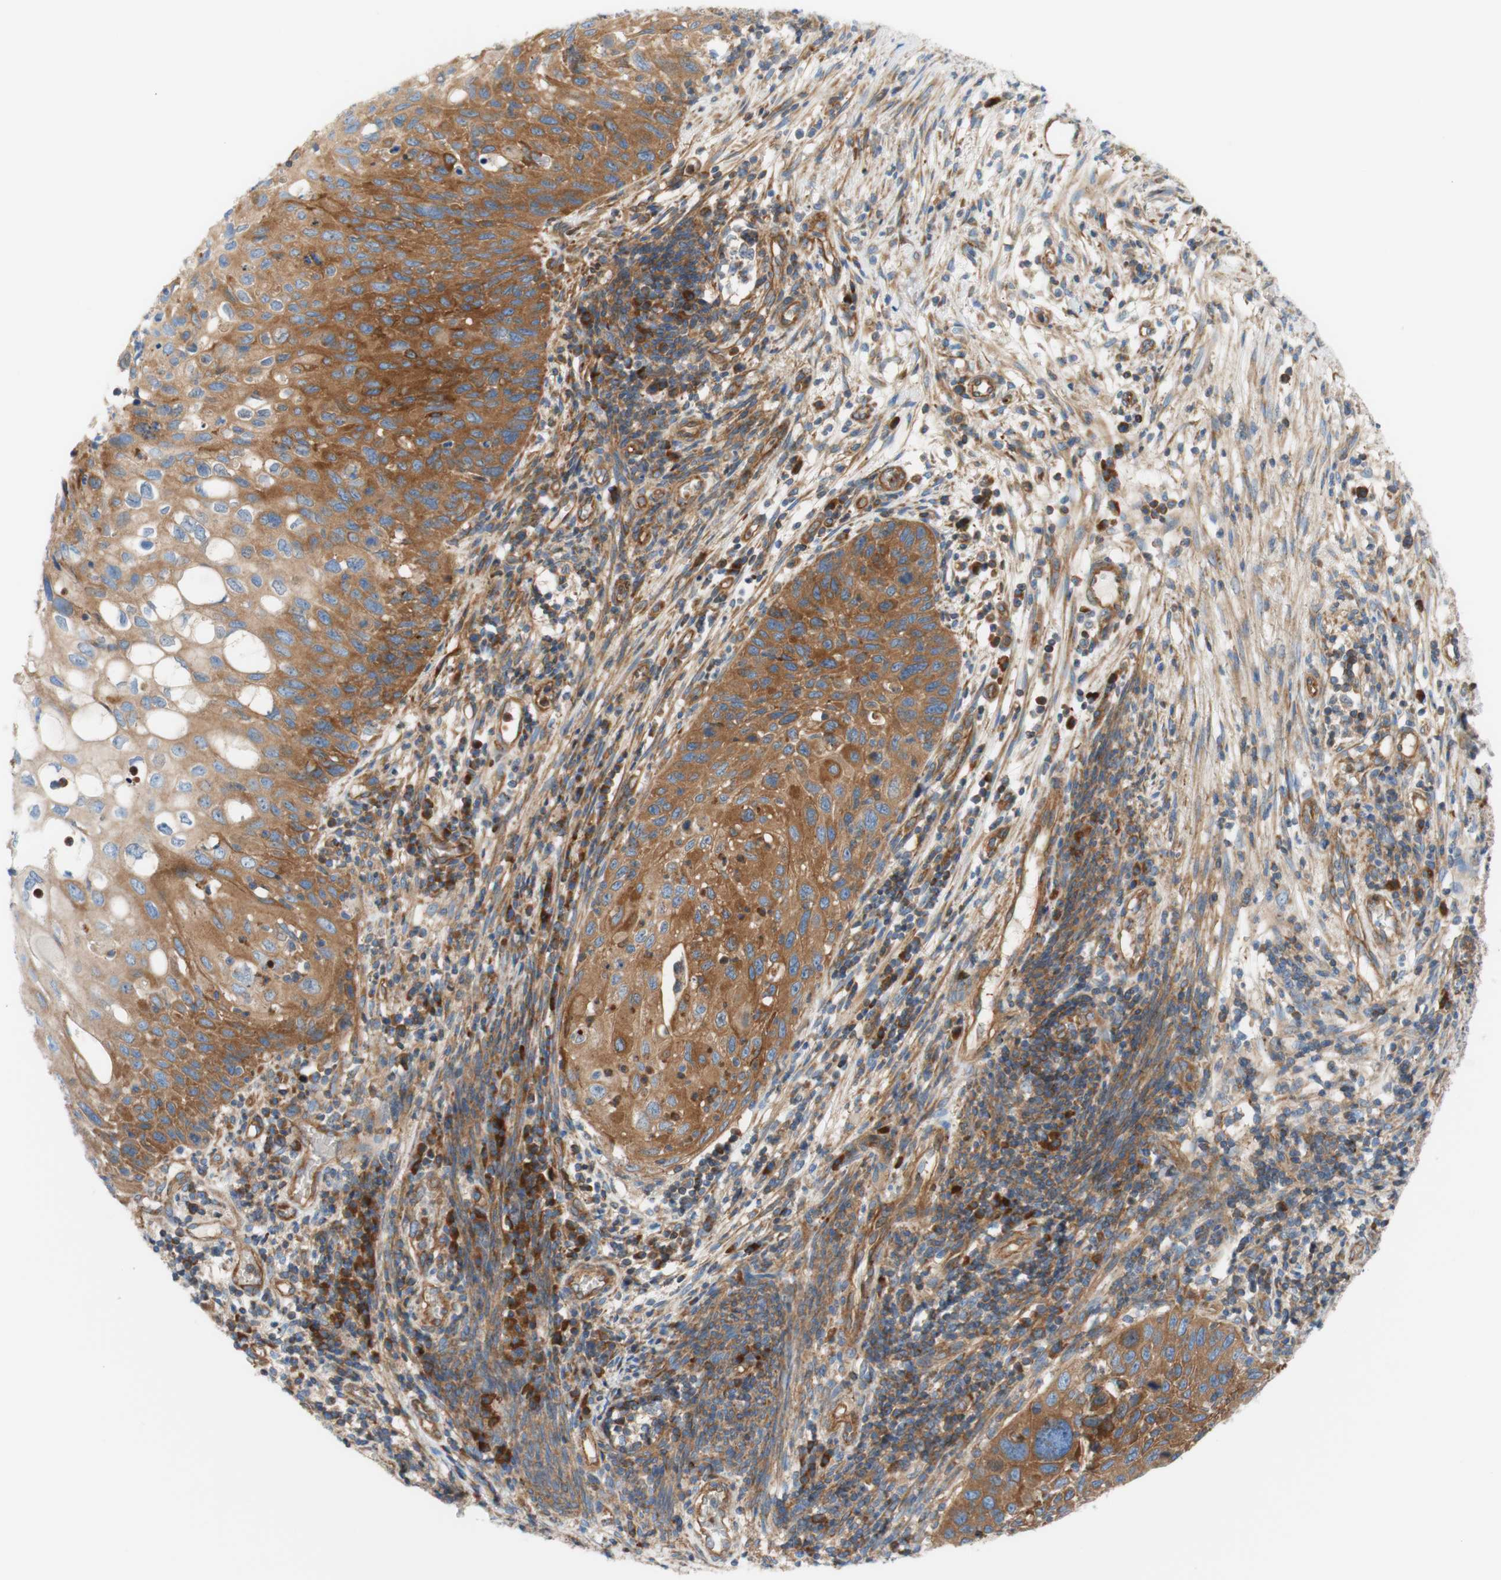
{"staining": {"intensity": "moderate", "quantity": ">75%", "location": "cytoplasmic/membranous"}, "tissue": "cervical cancer", "cell_type": "Tumor cells", "image_type": "cancer", "snomed": [{"axis": "morphology", "description": "Squamous cell carcinoma, NOS"}, {"axis": "topography", "description": "Cervix"}], "caption": "Cervical cancer (squamous cell carcinoma) tissue reveals moderate cytoplasmic/membranous staining in approximately >75% of tumor cells, visualized by immunohistochemistry.", "gene": "STOM", "patient": {"sex": "female", "age": 70}}